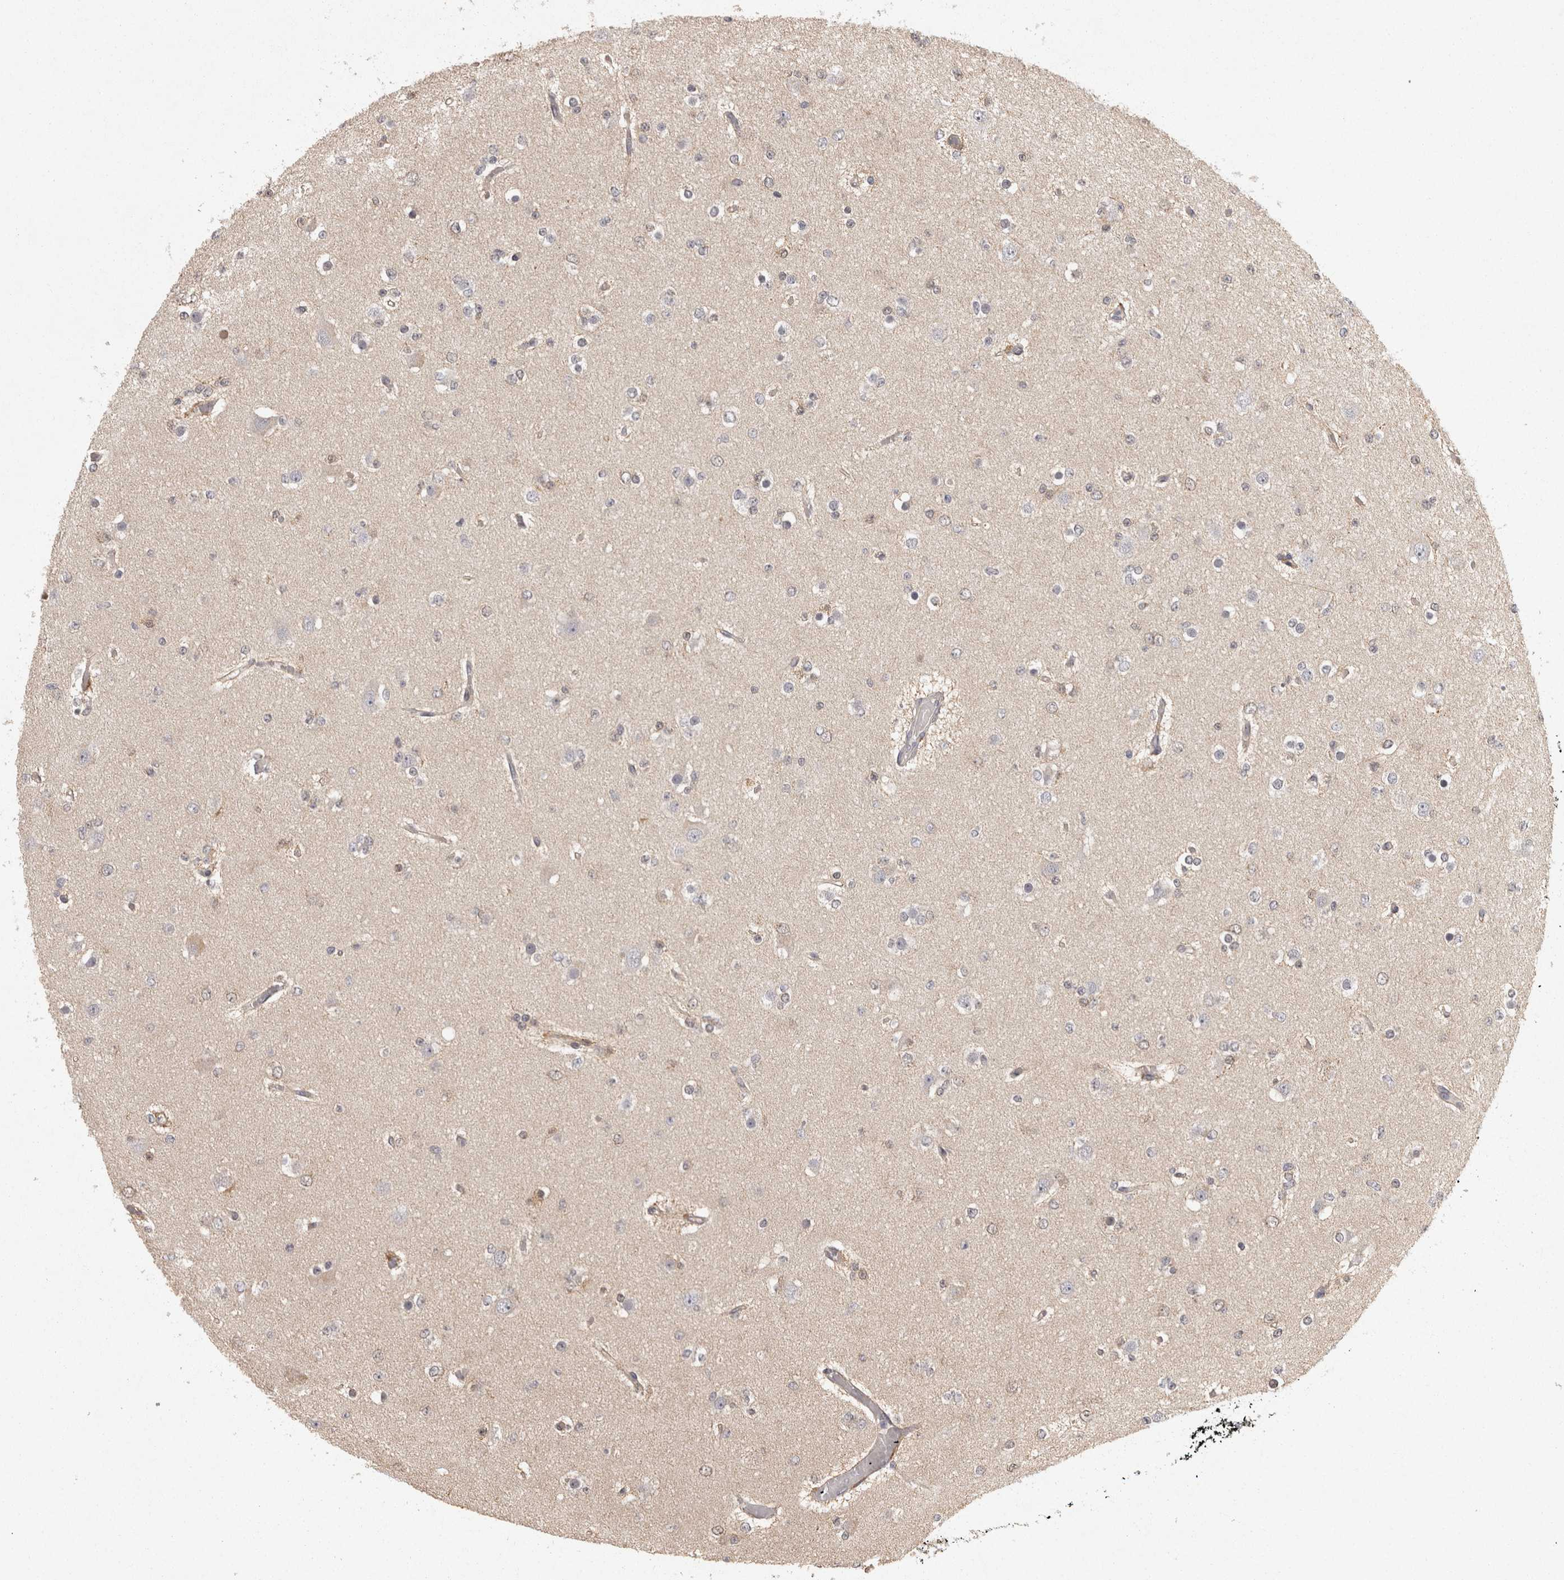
{"staining": {"intensity": "negative", "quantity": "none", "location": "none"}, "tissue": "glioma", "cell_type": "Tumor cells", "image_type": "cancer", "snomed": [{"axis": "morphology", "description": "Glioma, malignant, Low grade"}, {"axis": "topography", "description": "Brain"}], "caption": "Immunohistochemical staining of glioma exhibits no significant staining in tumor cells.", "gene": "ACAT2", "patient": {"sex": "female", "age": 22}}